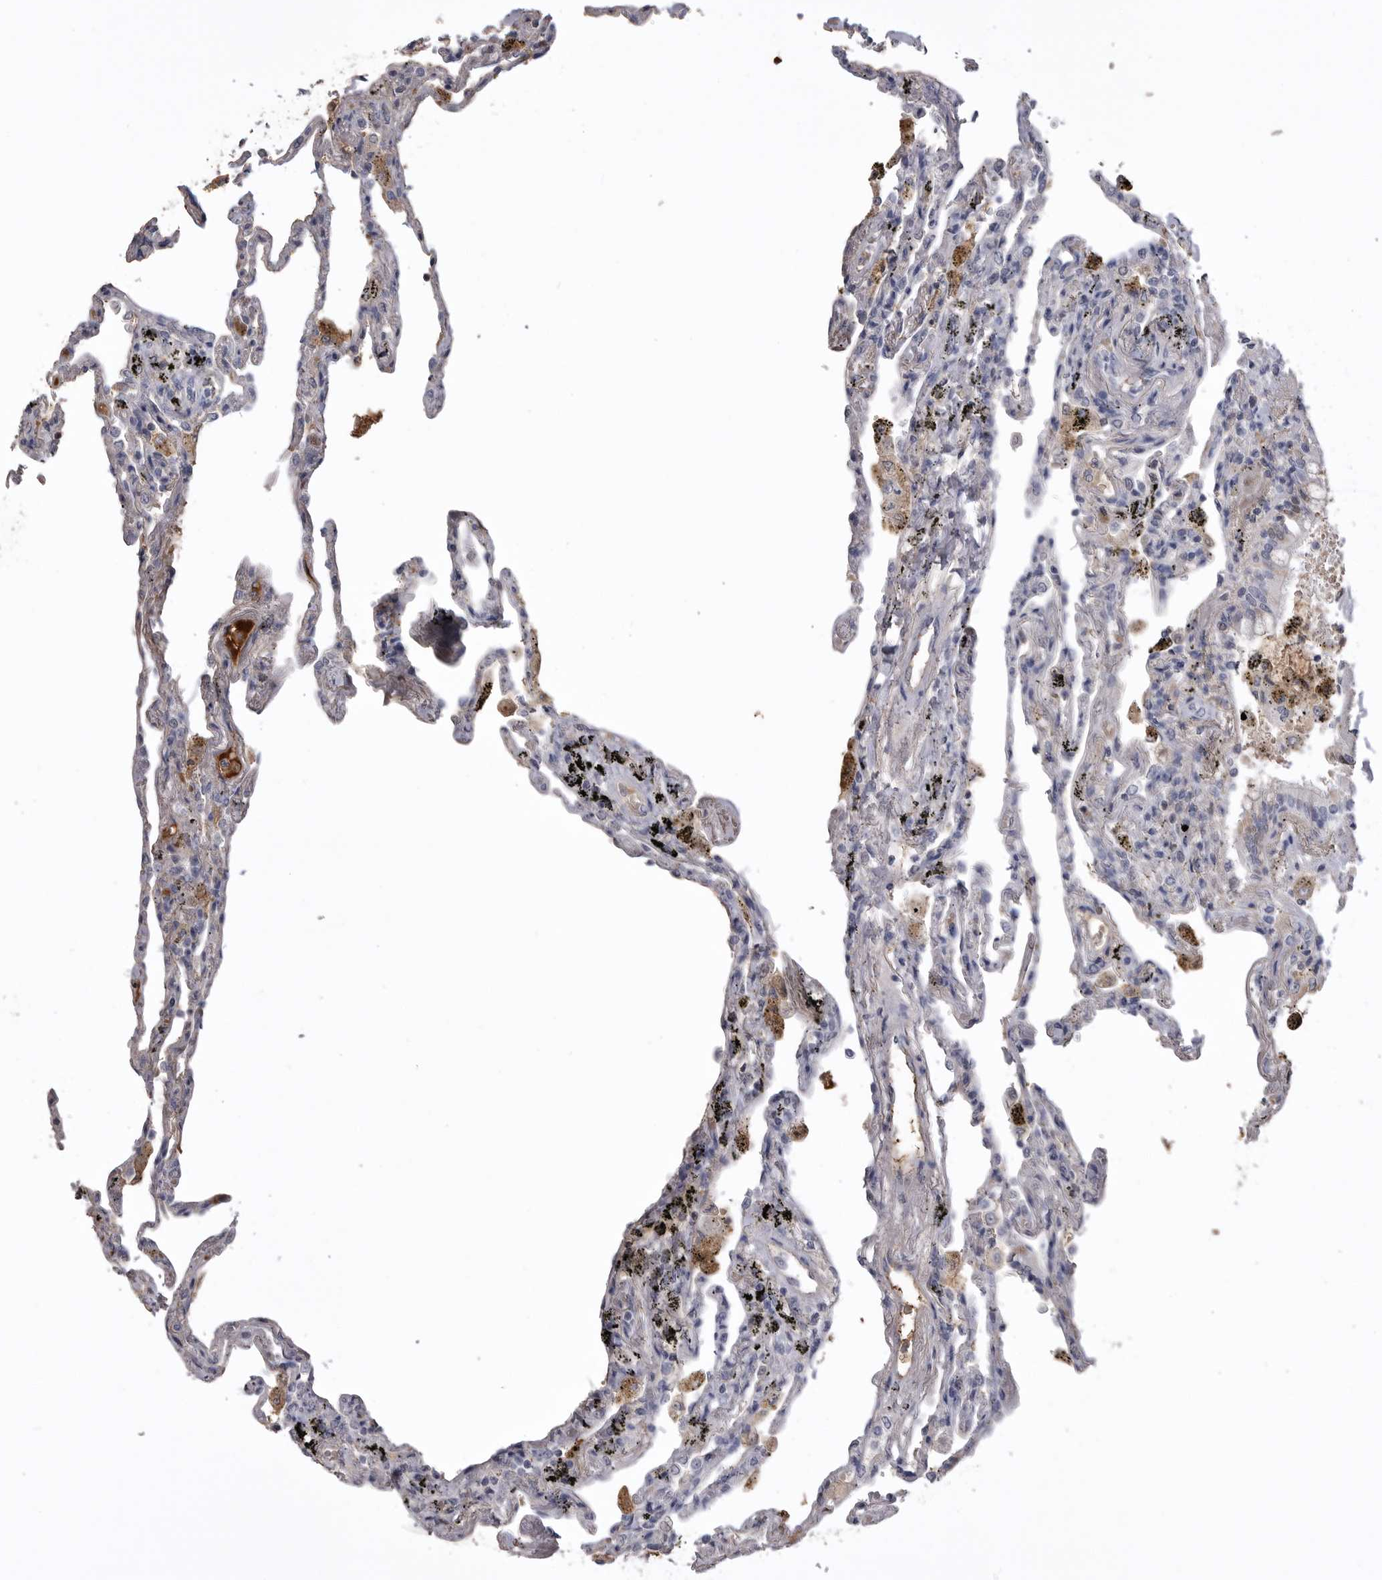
{"staining": {"intensity": "negative", "quantity": "none", "location": "none"}, "tissue": "lung", "cell_type": "Alveolar cells", "image_type": "normal", "snomed": [{"axis": "morphology", "description": "Normal tissue, NOS"}, {"axis": "topography", "description": "Lung"}], "caption": "Normal lung was stained to show a protein in brown. There is no significant expression in alveolar cells. (DAB immunohistochemistry visualized using brightfield microscopy, high magnification).", "gene": "AHSG", "patient": {"sex": "male", "age": 59}}